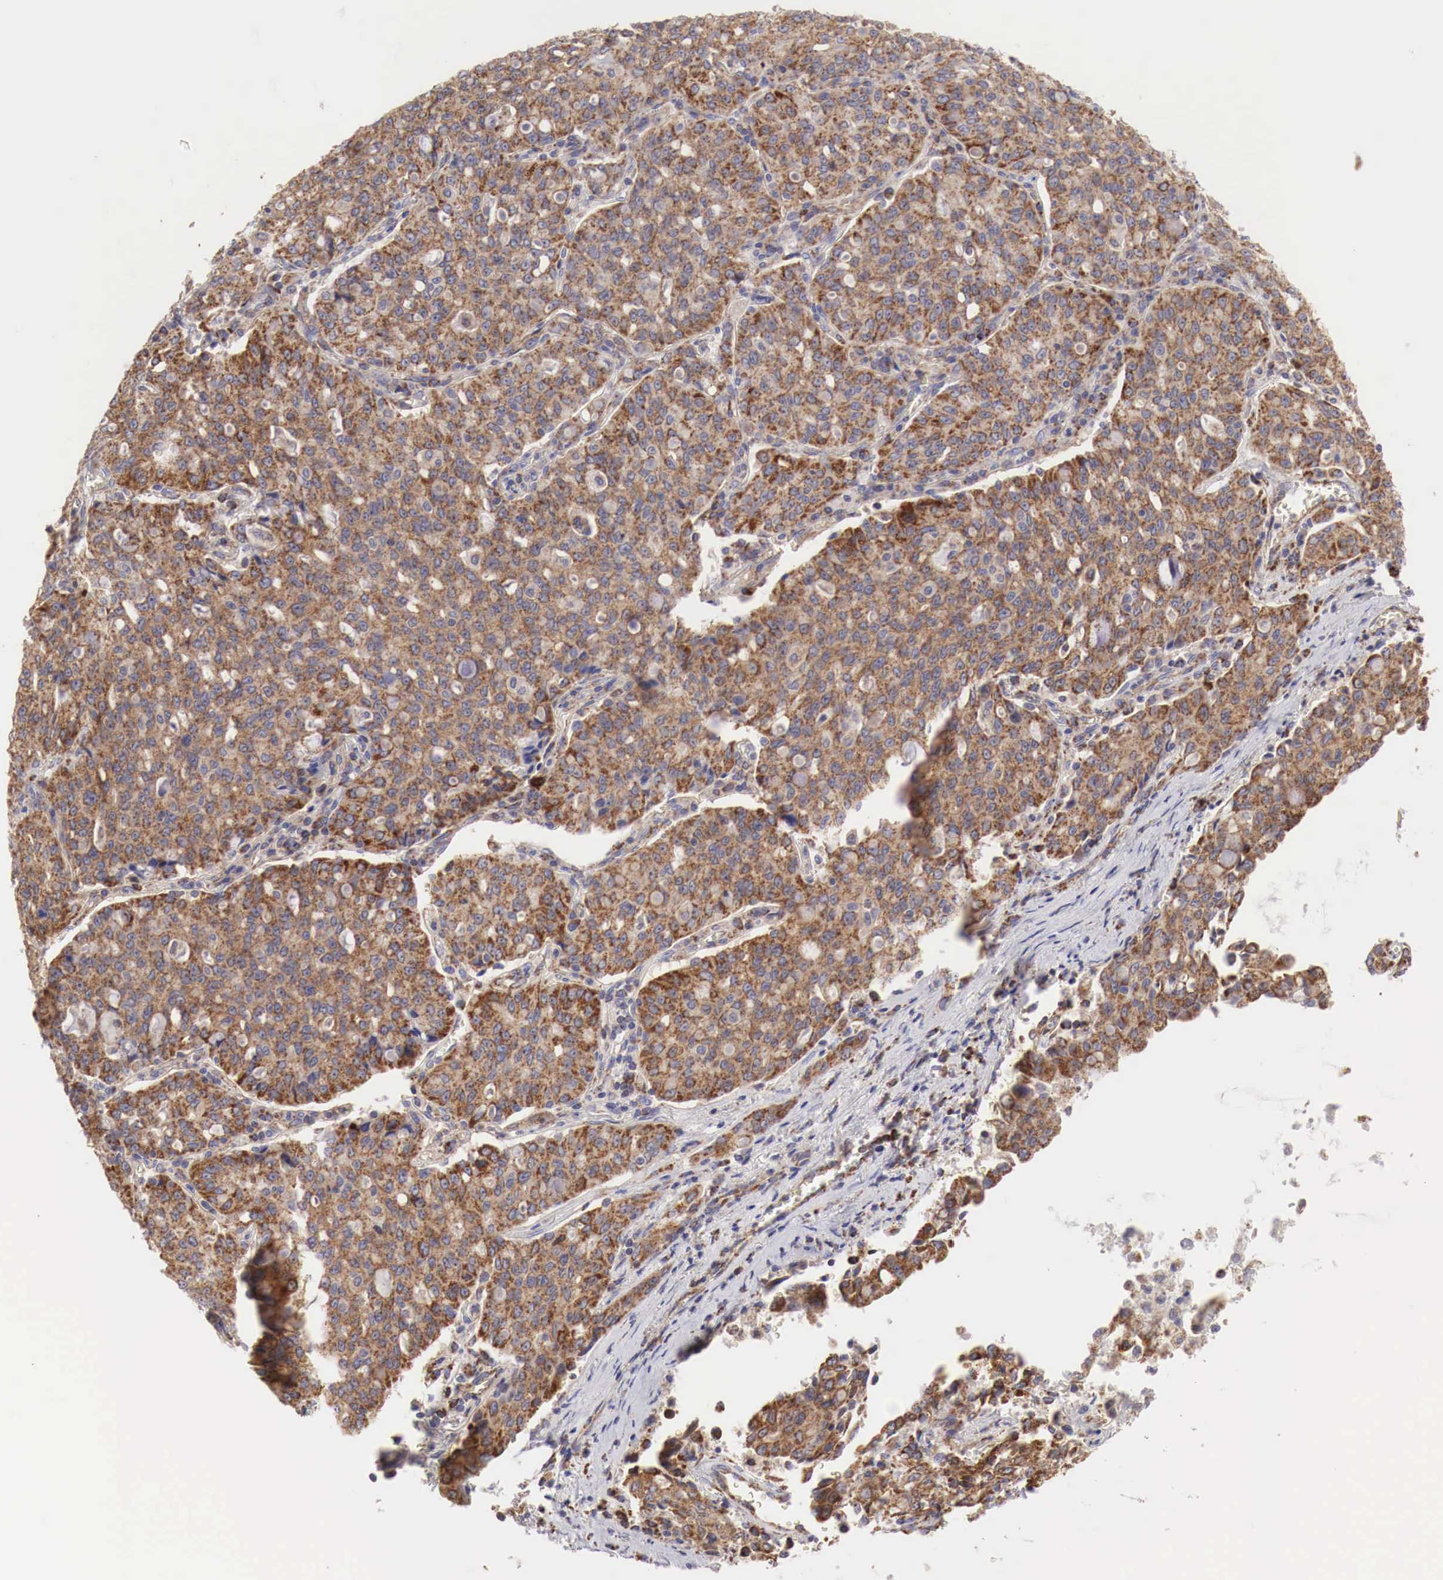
{"staining": {"intensity": "strong", "quantity": ">75%", "location": "cytoplasmic/membranous"}, "tissue": "lung cancer", "cell_type": "Tumor cells", "image_type": "cancer", "snomed": [{"axis": "morphology", "description": "Adenocarcinoma, NOS"}, {"axis": "topography", "description": "Lung"}], "caption": "High-magnification brightfield microscopy of lung adenocarcinoma stained with DAB (3,3'-diaminobenzidine) (brown) and counterstained with hematoxylin (blue). tumor cells exhibit strong cytoplasmic/membranous expression is seen in about>75% of cells. (brown staining indicates protein expression, while blue staining denotes nuclei).", "gene": "XPNPEP3", "patient": {"sex": "female", "age": 44}}